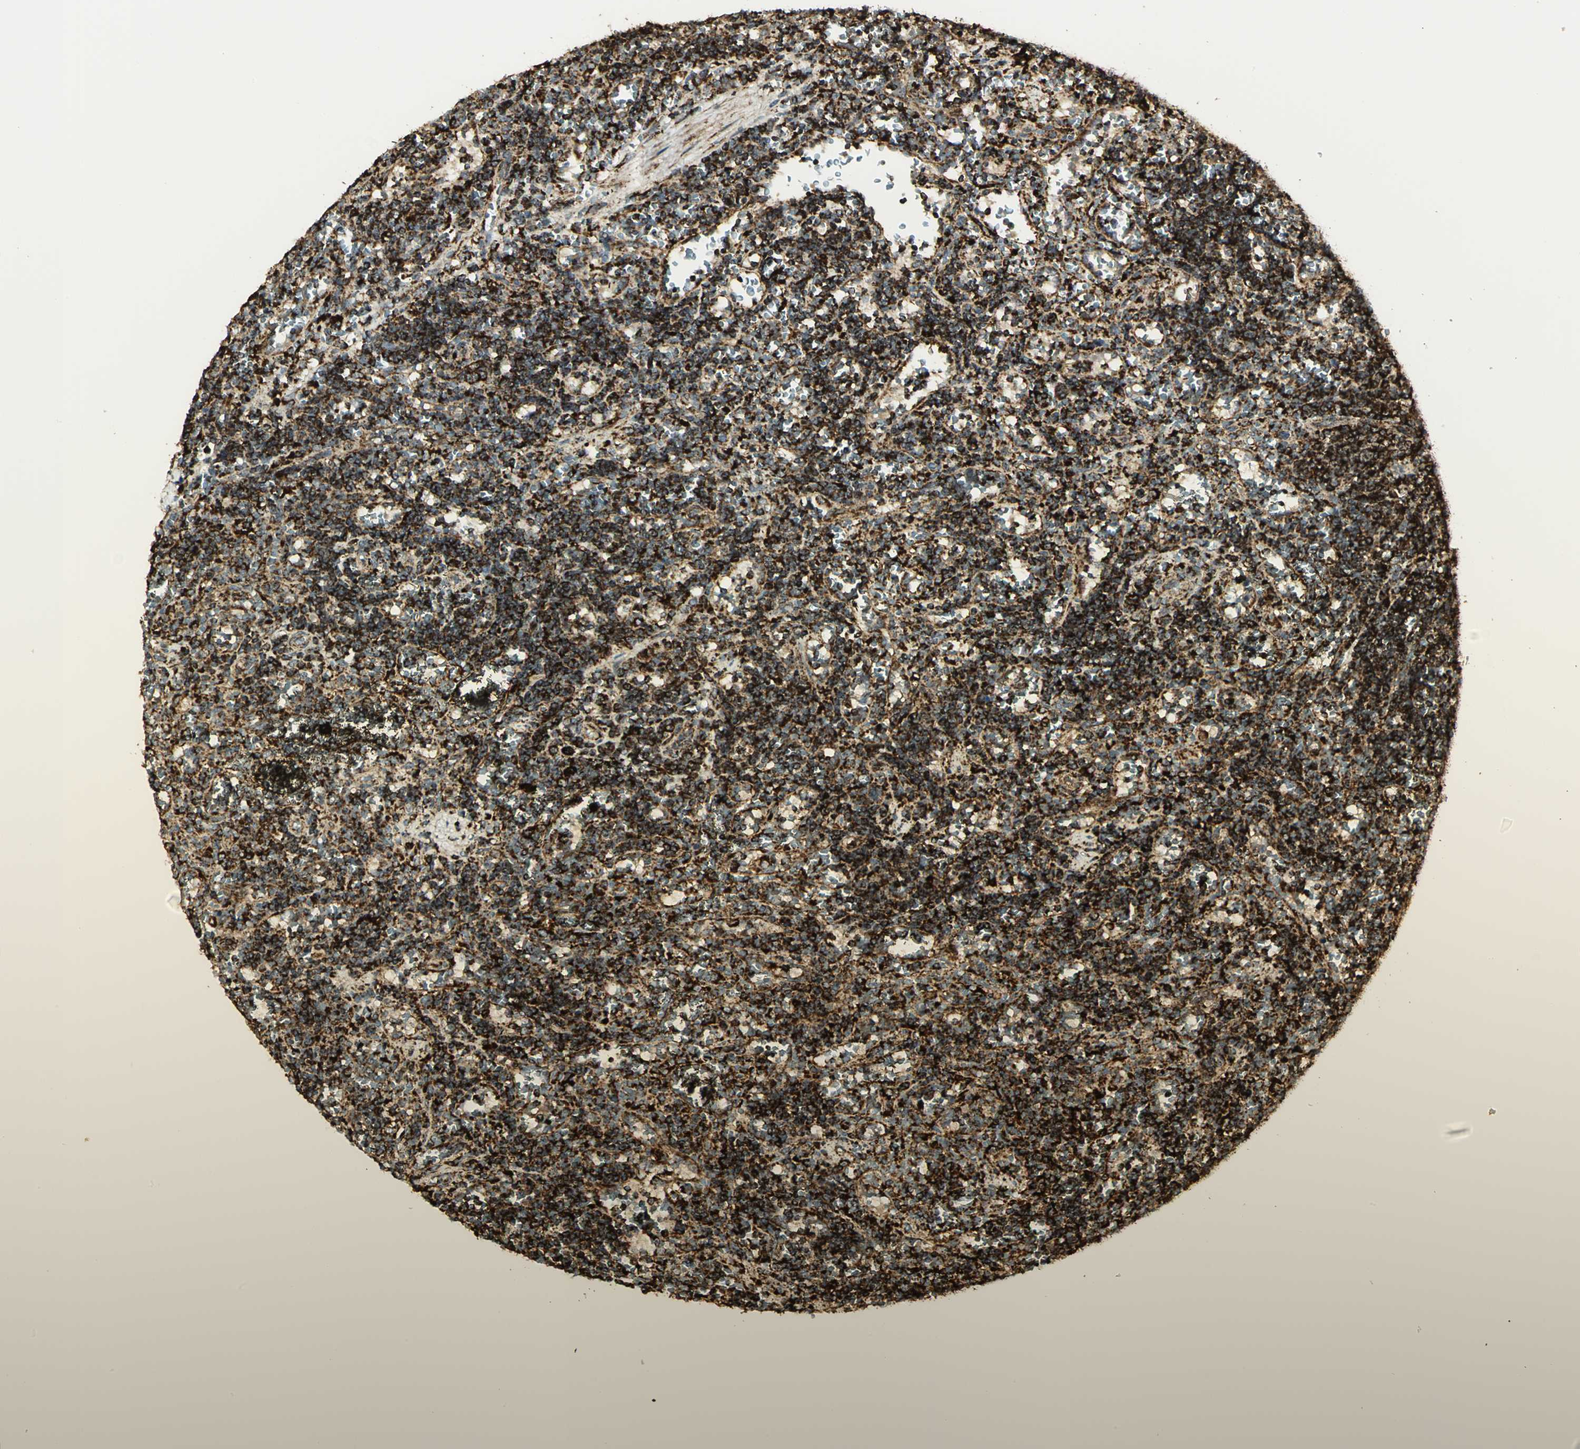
{"staining": {"intensity": "strong", "quantity": ">75%", "location": "cytoplasmic/membranous"}, "tissue": "lymphoma", "cell_type": "Tumor cells", "image_type": "cancer", "snomed": [{"axis": "morphology", "description": "Malignant lymphoma, non-Hodgkin's type, Low grade"}, {"axis": "topography", "description": "Spleen"}], "caption": "High-magnification brightfield microscopy of malignant lymphoma, non-Hodgkin's type (low-grade) stained with DAB (3,3'-diaminobenzidine) (brown) and counterstained with hematoxylin (blue). tumor cells exhibit strong cytoplasmic/membranous expression is present in approximately>75% of cells.", "gene": "VDAC1", "patient": {"sex": "male", "age": 60}}